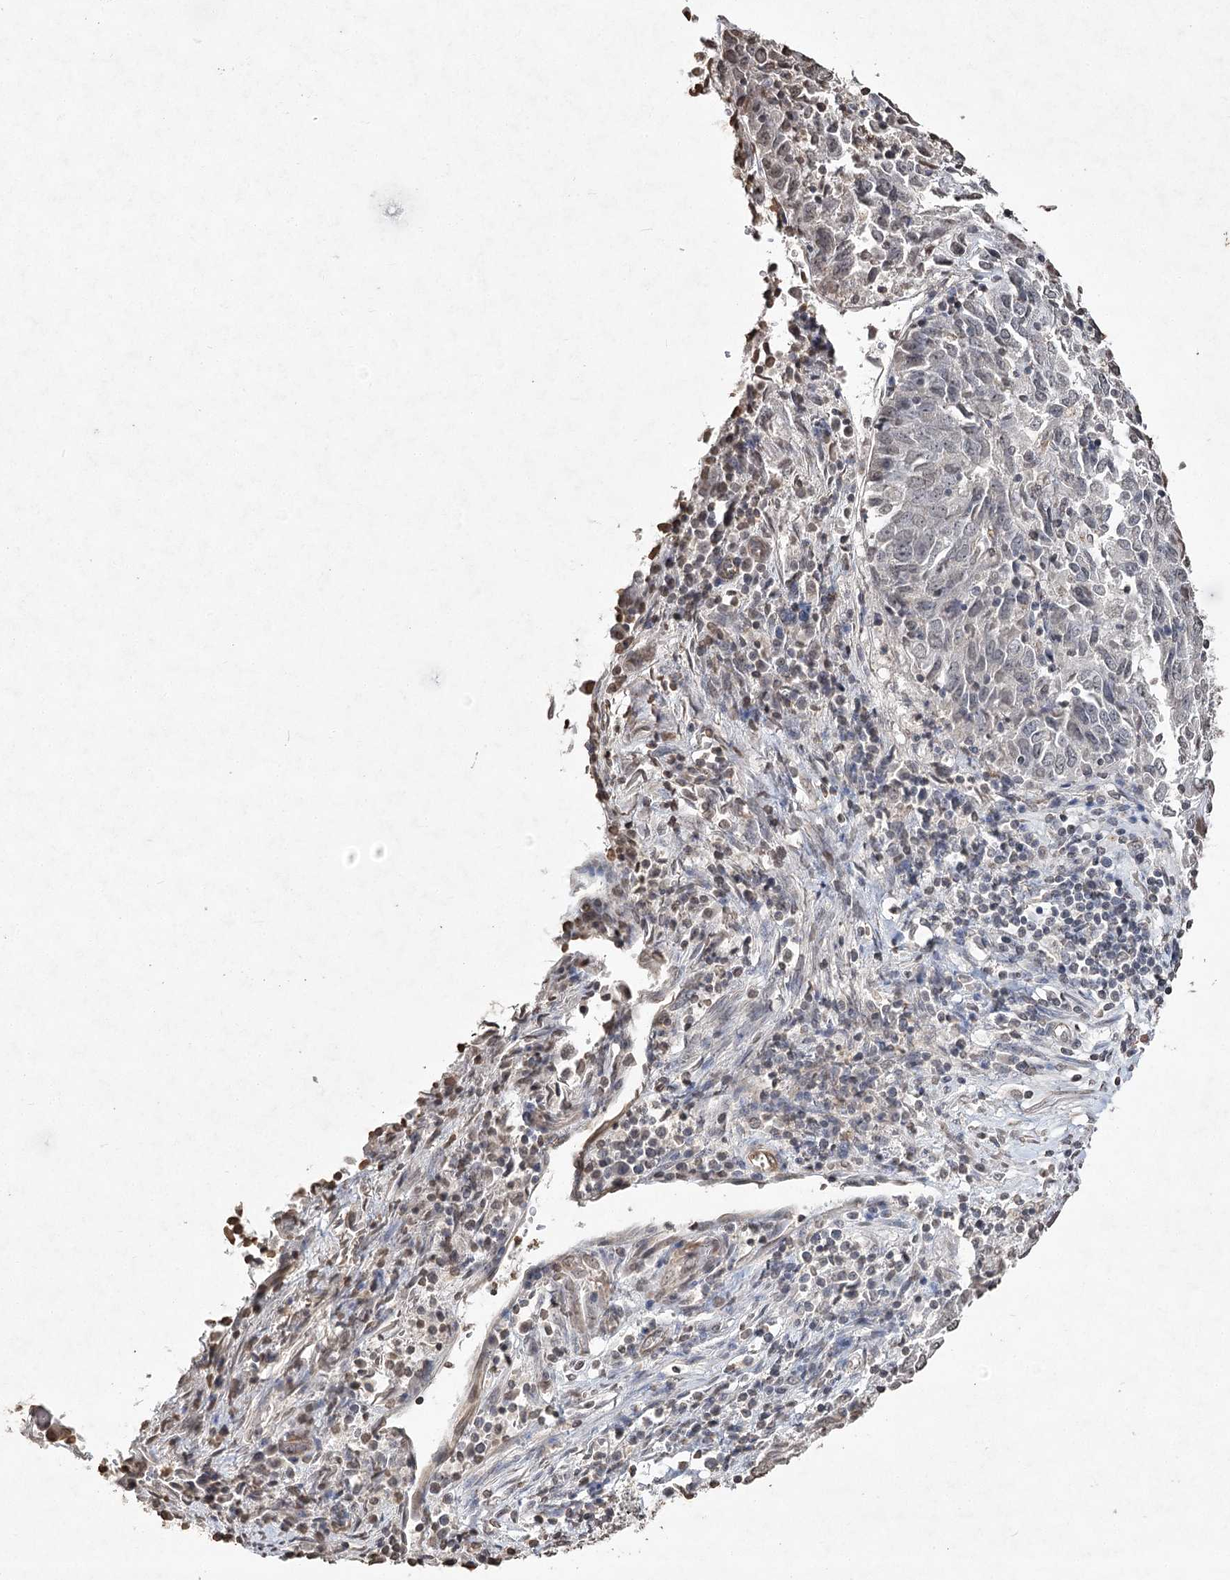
{"staining": {"intensity": "negative", "quantity": "none", "location": "none"}, "tissue": "endometrial cancer", "cell_type": "Tumor cells", "image_type": "cancer", "snomed": [{"axis": "morphology", "description": "Adenocarcinoma, NOS"}, {"axis": "topography", "description": "Endometrium"}], "caption": "High magnification brightfield microscopy of adenocarcinoma (endometrial) stained with DAB (3,3'-diaminobenzidine) (brown) and counterstained with hematoxylin (blue): tumor cells show no significant staining.", "gene": "DMXL1", "patient": {"sex": "female", "age": 80}}